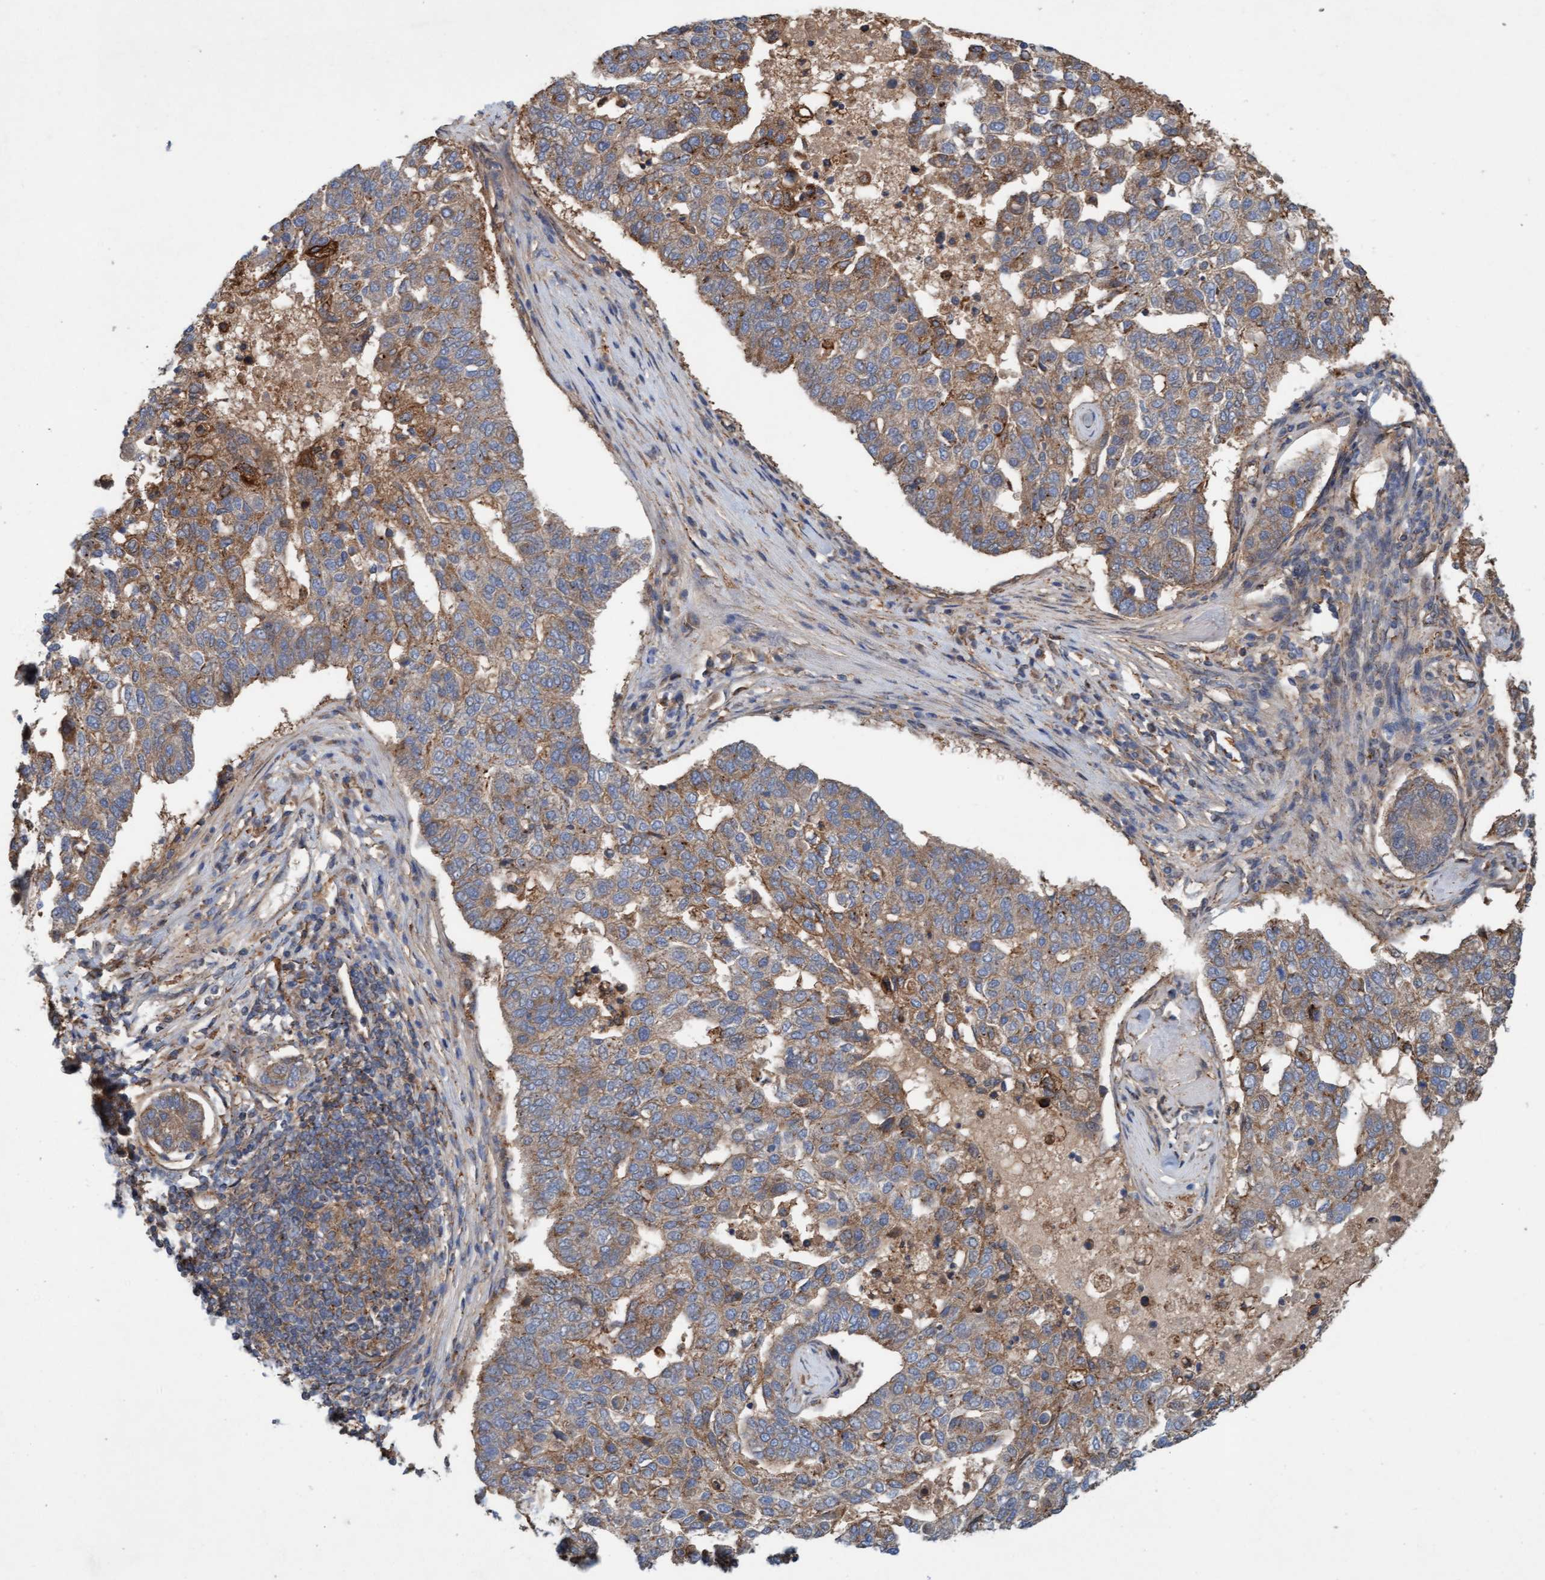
{"staining": {"intensity": "moderate", "quantity": ">75%", "location": "cytoplasmic/membranous"}, "tissue": "pancreatic cancer", "cell_type": "Tumor cells", "image_type": "cancer", "snomed": [{"axis": "morphology", "description": "Adenocarcinoma, NOS"}, {"axis": "topography", "description": "Pancreas"}], "caption": "Immunohistochemical staining of adenocarcinoma (pancreatic) reveals medium levels of moderate cytoplasmic/membranous protein positivity in about >75% of tumor cells.", "gene": "ERAL1", "patient": {"sex": "female", "age": 61}}